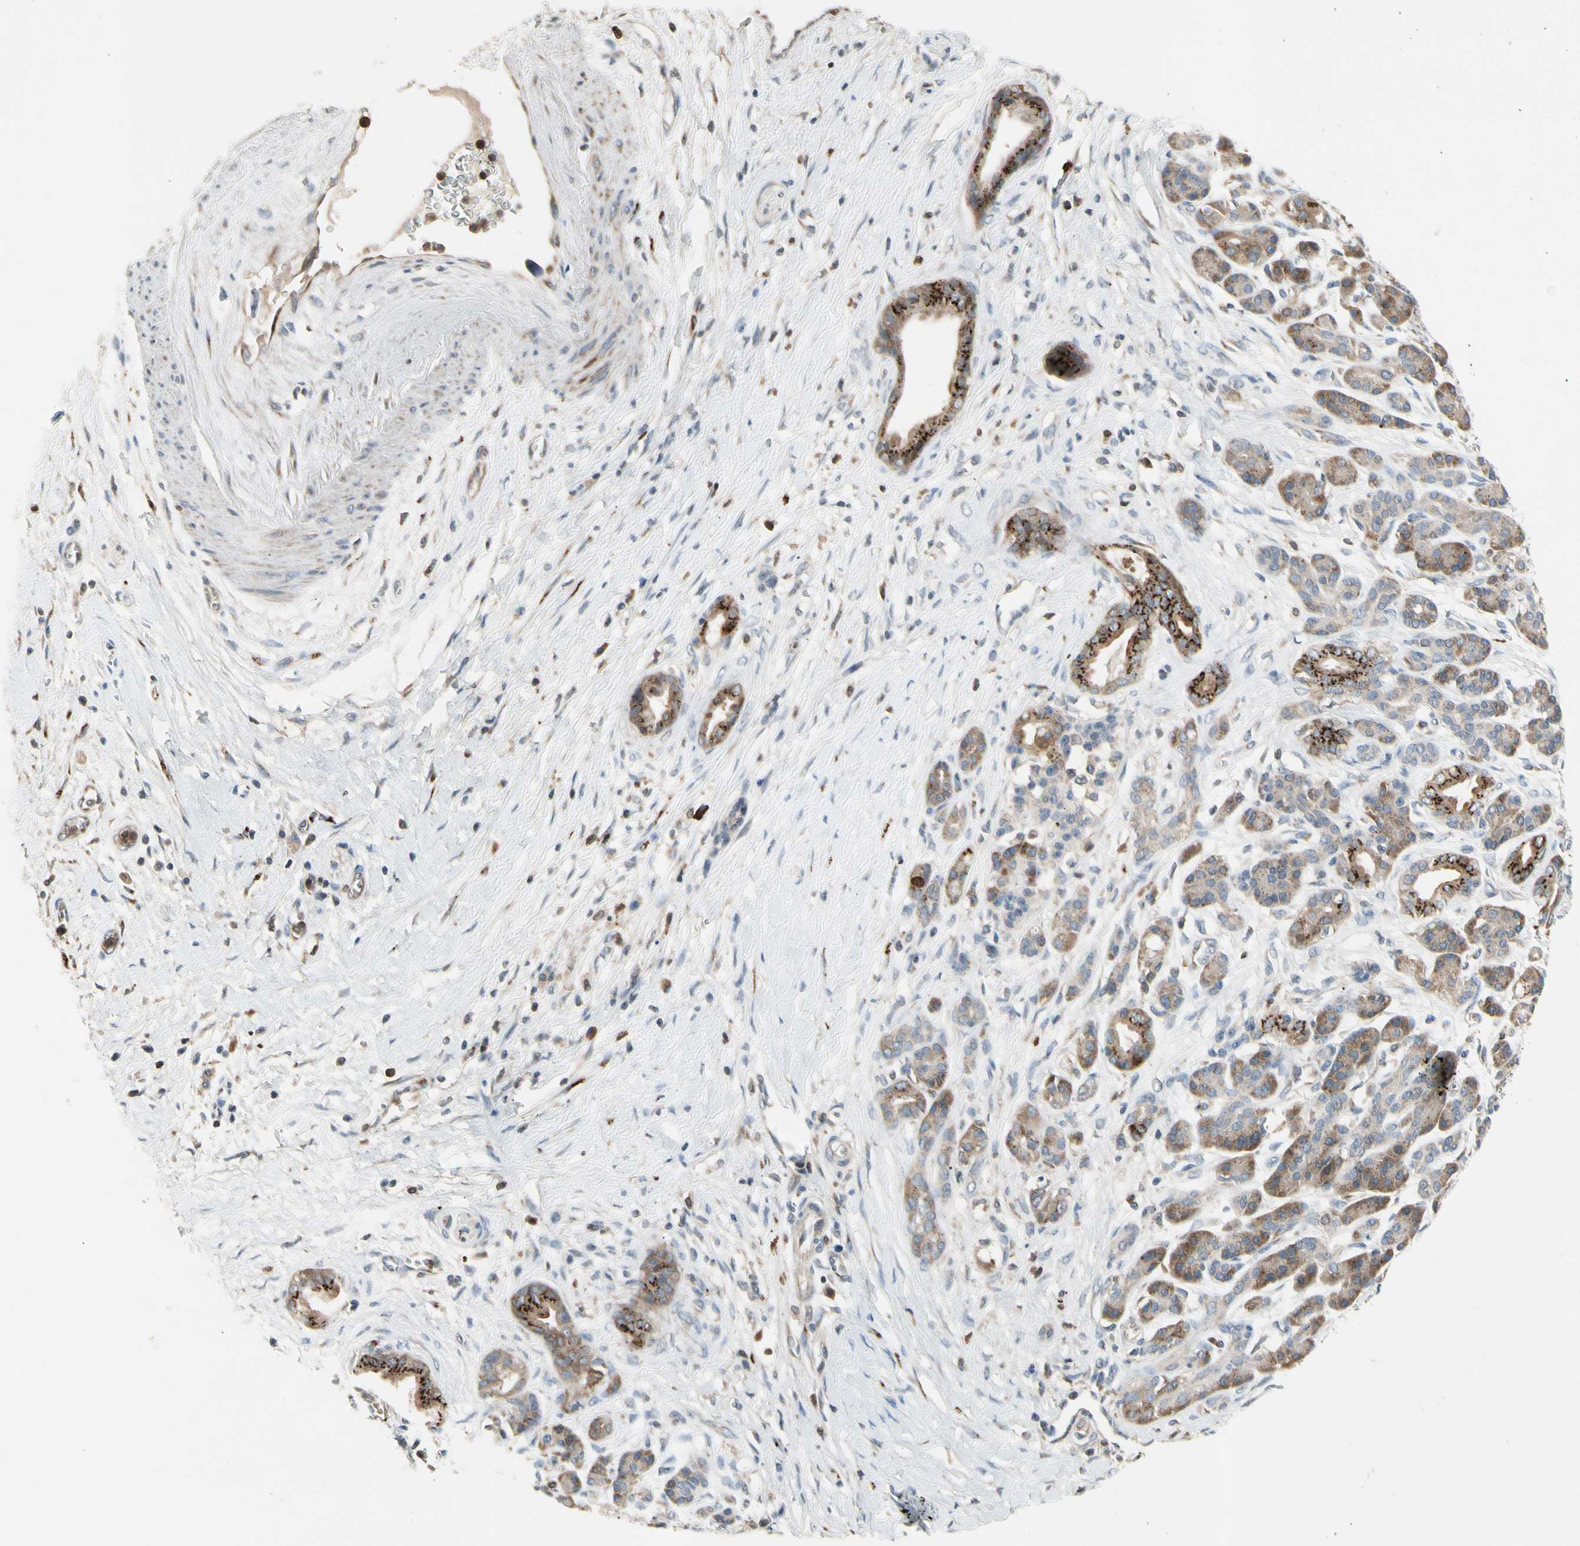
{"staining": {"intensity": "strong", "quantity": ">75%", "location": "cytoplasmic/membranous"}, "tissue": "pancreatic cancer", "cell_type": "Tumor cells", "image_type": "cancer", "snomed": [{"axis": "morphology", "description": "Adenocarcinoma, NOS"}, {"axis": "topography", "description": "Pancreas"}], "caption": "A micrograph of adenocarcinoma (pancreatic) stained for a protein reveals strong cytoplasmic/membranous brown staining in tumor cells. The protein of interest is shown in brown color, while the nuclei are stained blue.", "gene": "GALNT5", "patient": {"sex": "male", "age": 59}}